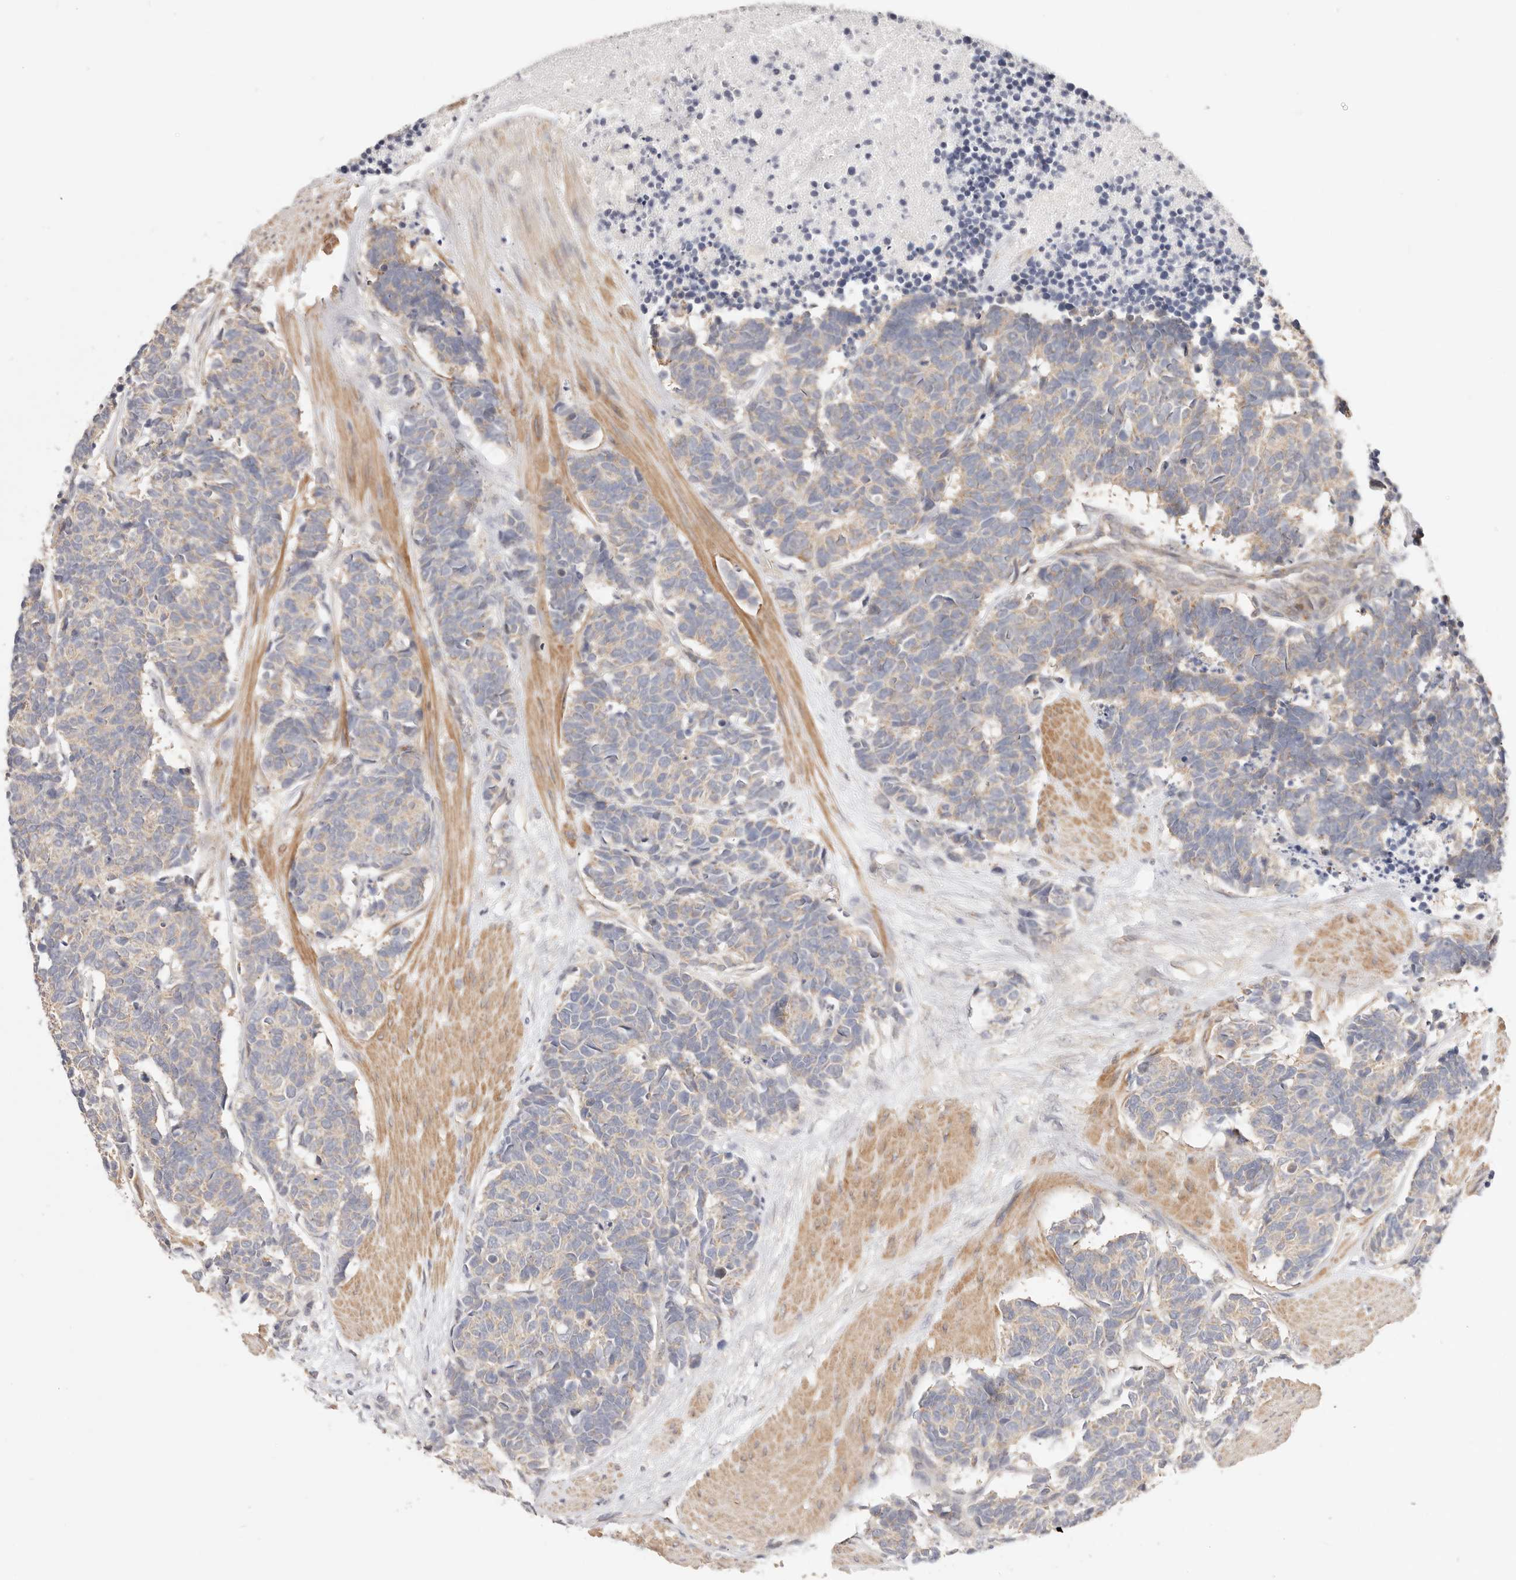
{"staining": {"intensity": "weak", "quantity": "25%-75%", "location": "cytoplasmic/membranous"}, "tissue": "carcinoid", "cell_type": "Tumor cells", "image_type": "cancer", "snomed": [{"axis": "morphology", "description": "Carcinoma, NOS"}, {"axis": "morphology", "description": "Carcinoid, malignant, NOS"}, {"axis": "topography", "description": "Urinary bladder"}], "caption": "Brown immunohistochemical staining in carcinoid shows weak cytoplasmic/membranous positivity in approximately 25%-75% of tumor cells.", "gene": "KCMF1", "patient": {"sex": "male", "age": 57}}